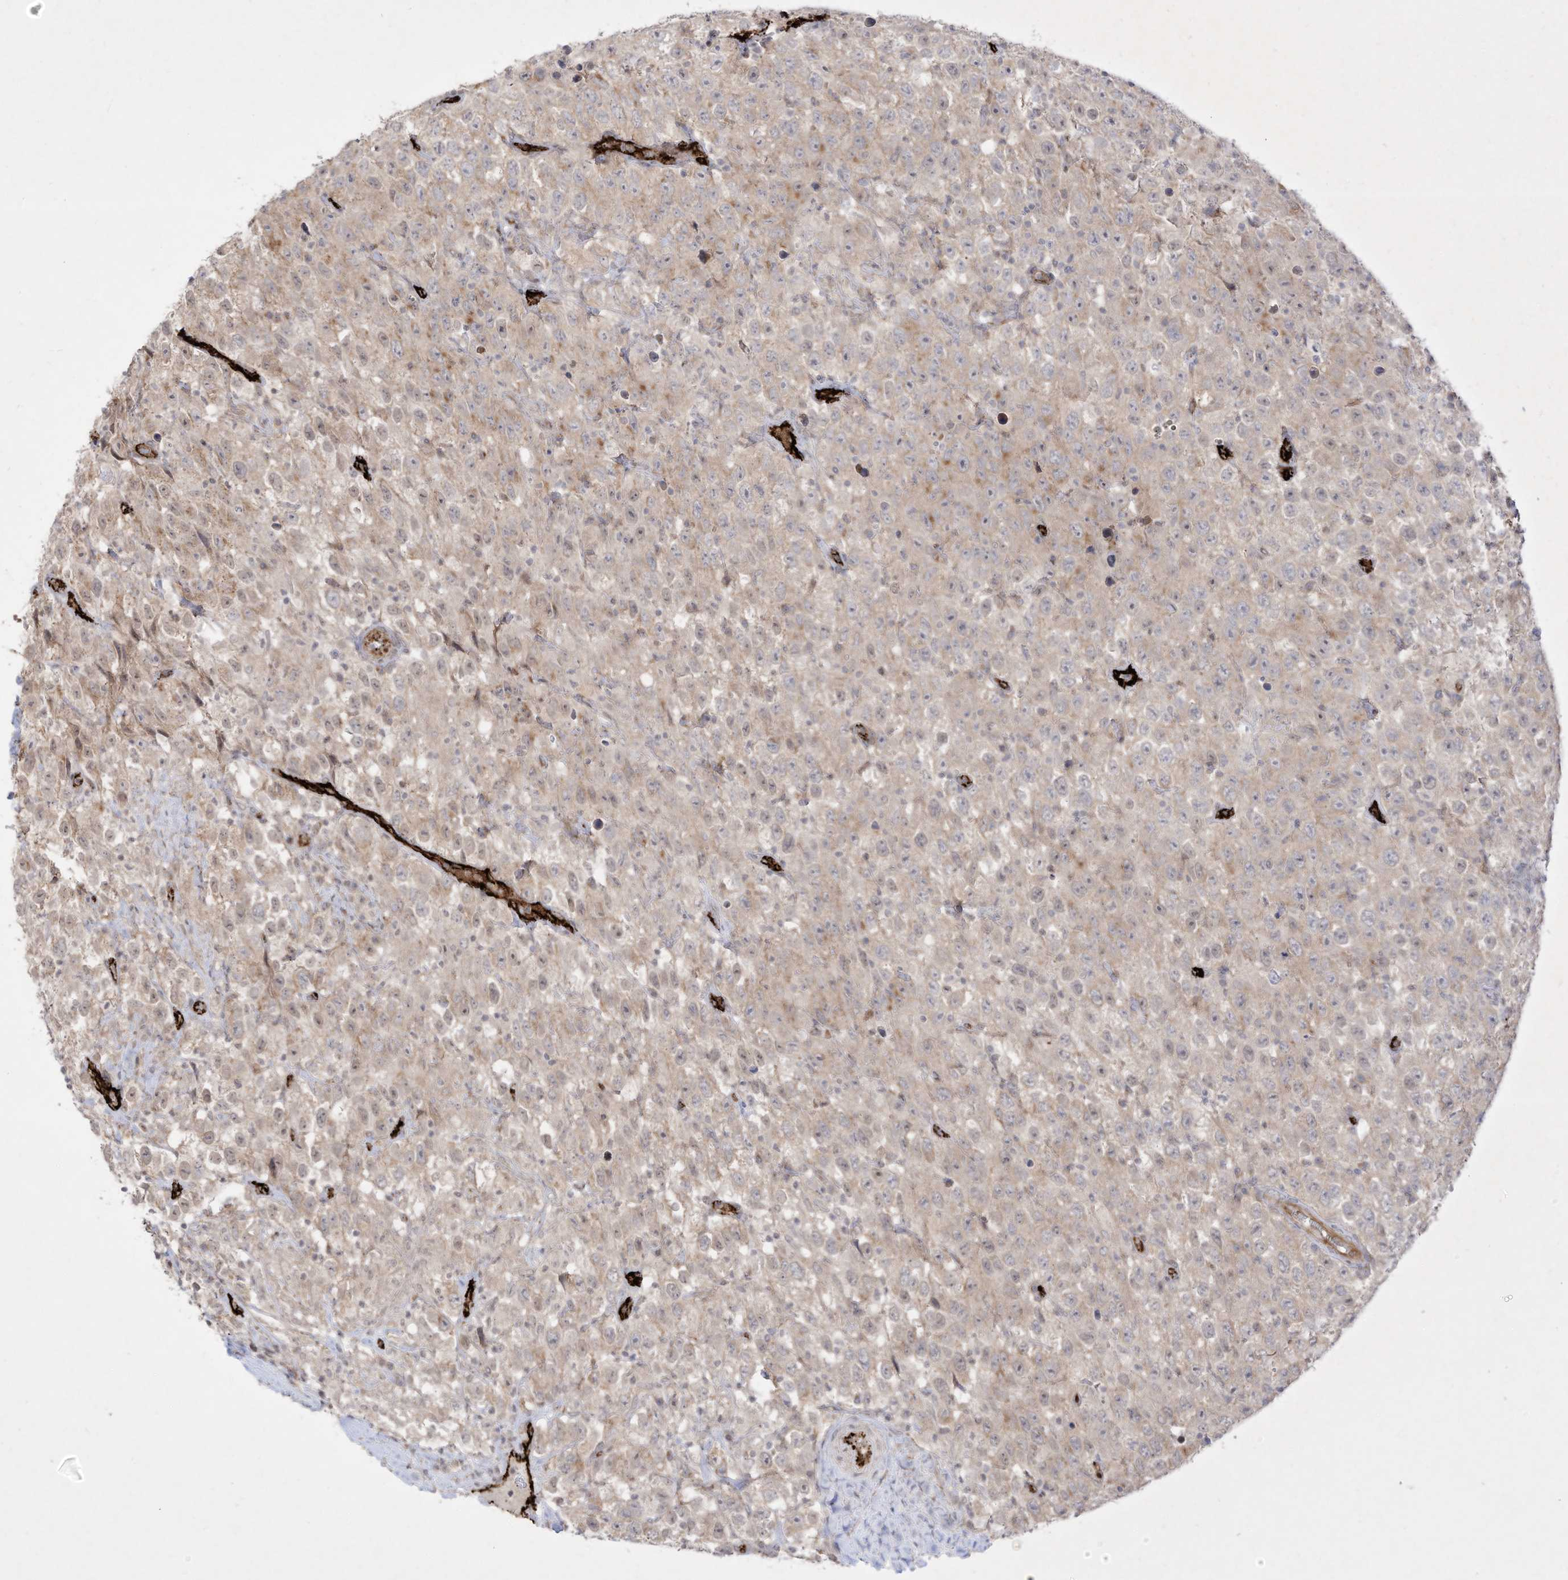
{"staining": {"intensity": "weak", "quantity": "<25%", "location": "cytoplasmic/membranous"}, "tissue": "testis cancer", "cell_type": "Tumor cells", "image_type": "cancer", "snomed": [{"axis": "morphology", "description": "Seminoma, NOS"}, {"axis": "topography", "description": "Testis"}], "caption": "DAB immunohistochemical staining of human testis seminoma demonstrates no significant expression in tumor cells.", "gene": "ZGRF1", "patient": {"sex": "male", "age": 41}}